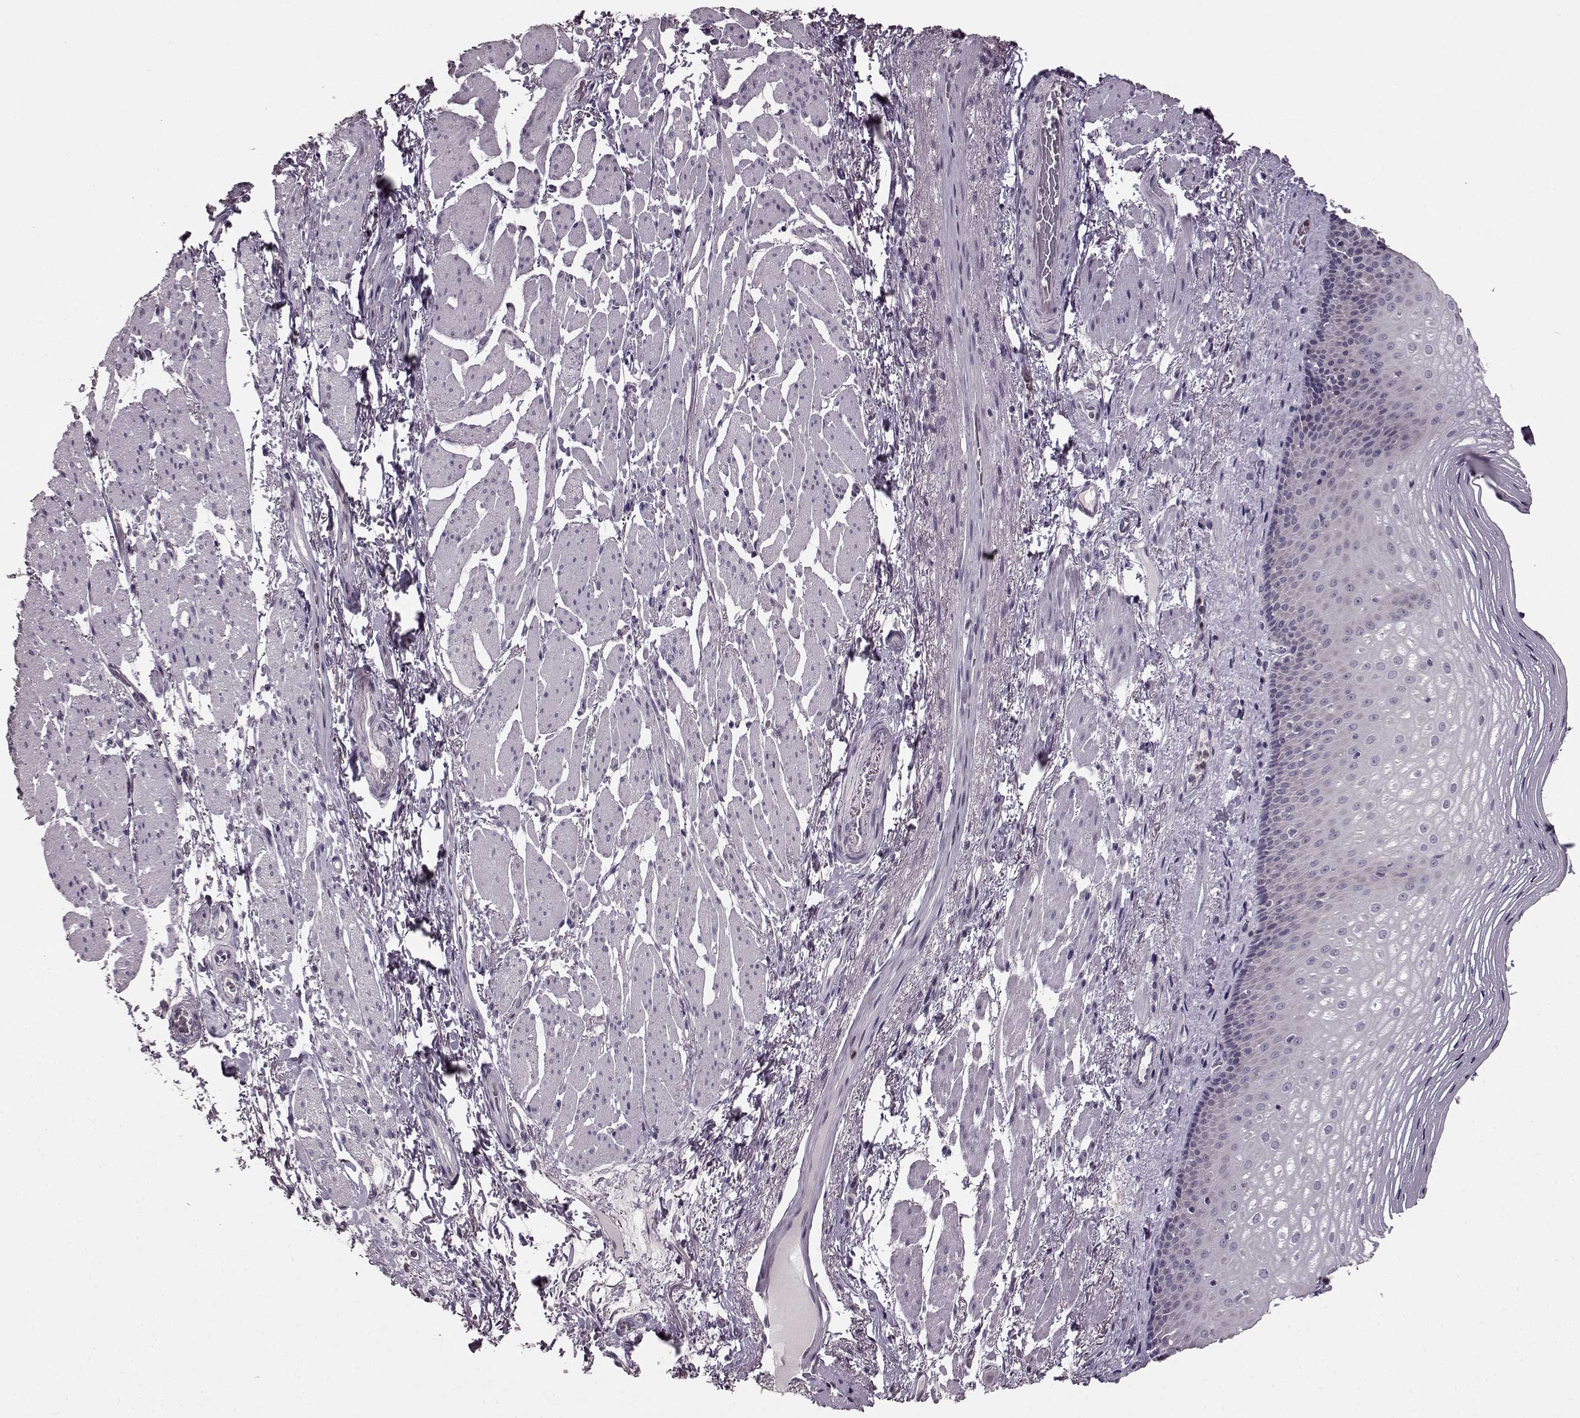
{"staining": {"intensity": "negative", "quantity": "none", "location": "none"}, "tissue": "esophagus", "cell_type": "Squamous epithelial cells", "image_type": "normal", "snomed": [{"axis": "morphology", "description": "Normal tissue, NOS"}, {"axis": "topography", "description": "Esophagus"}], "caption": "This image is of unremarkable esophagus stained with immunohistochemistry to label a protein in brown with the nuclei are counter-stained blue. There is no expression in squamous epithelial cells.", "gene": "RP1L1", "patient": {"sex": "male", "age": 76}}